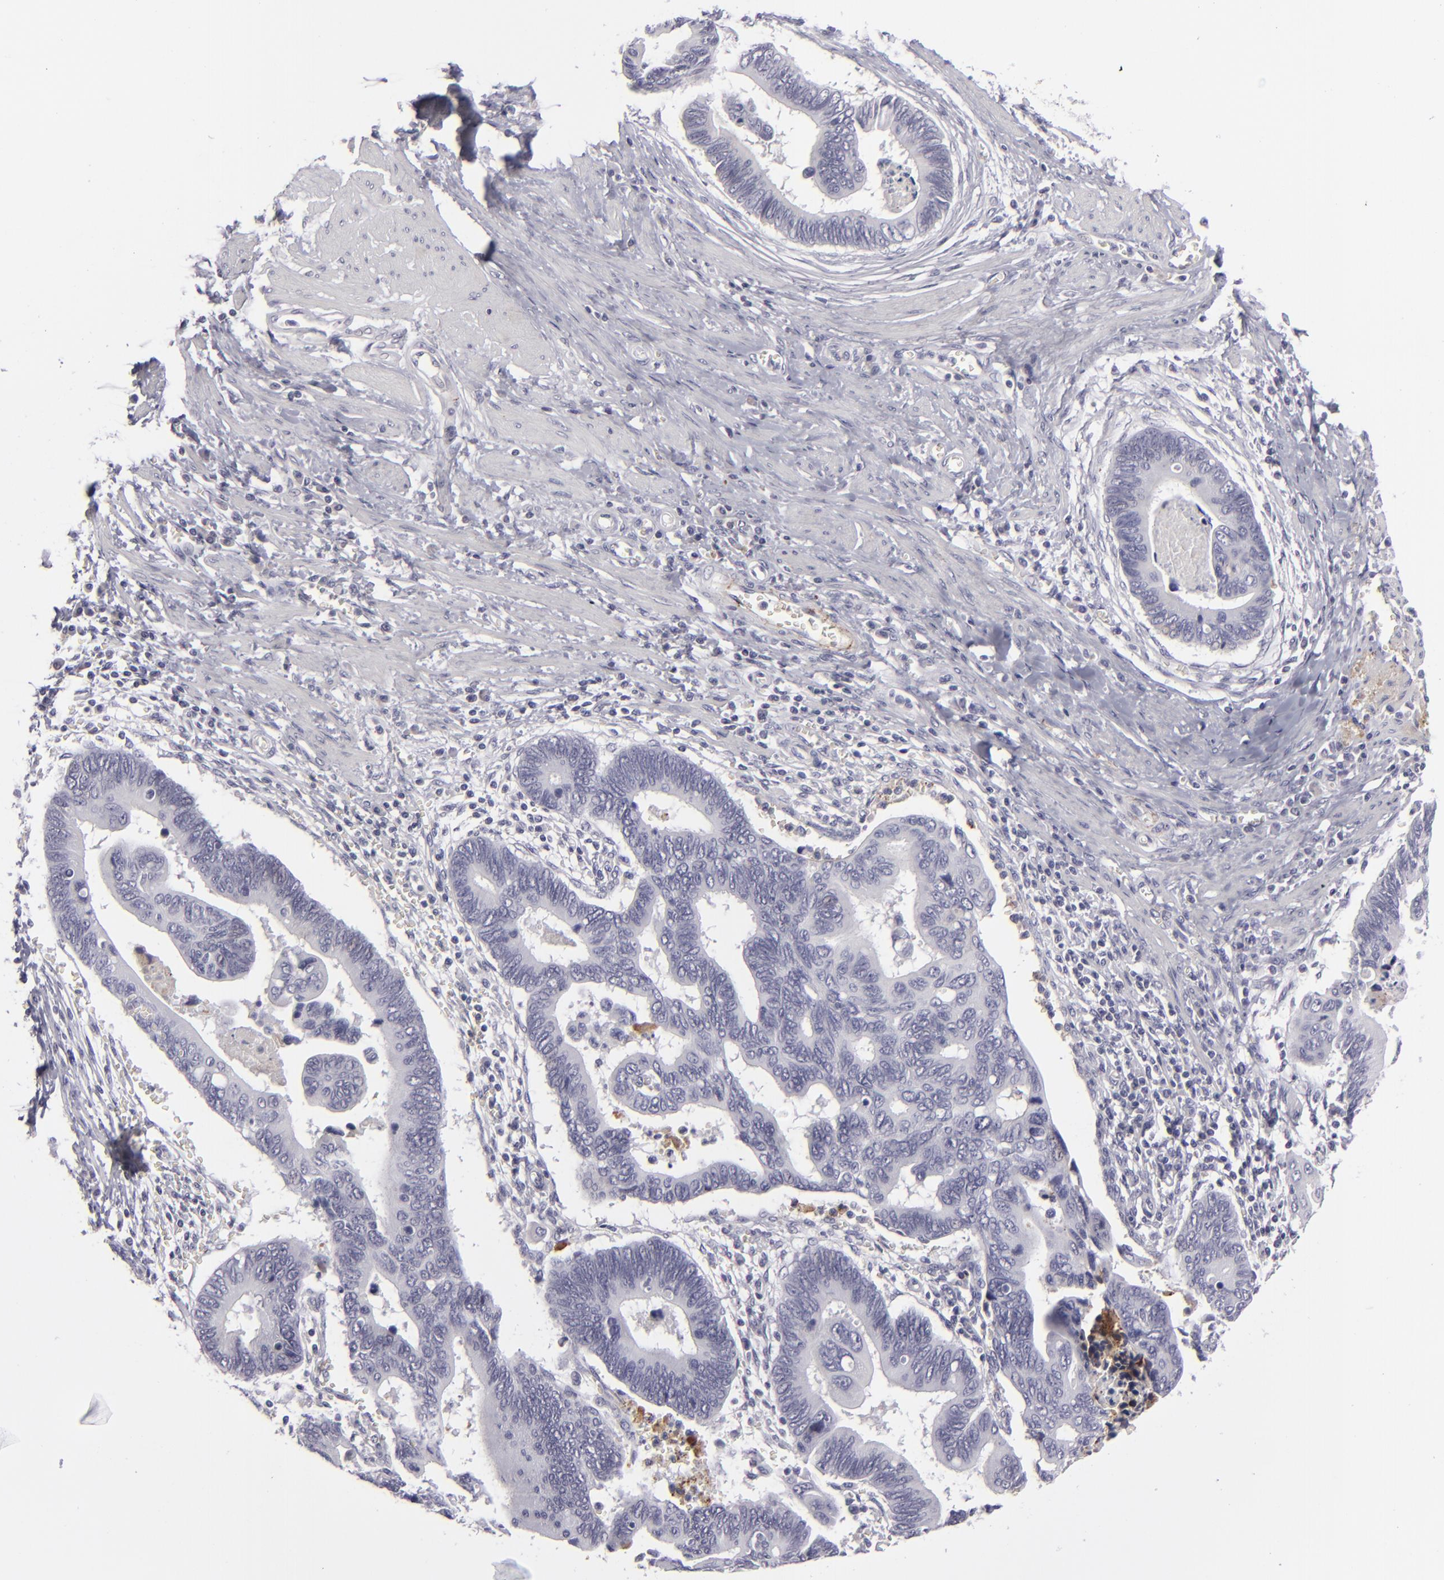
{"staining": {"intensity": "negative", "quantity": "none", "location": "none"}, "tissue": "pancreatic cancer", "cell_type": "Tumor cells", "image_type": "cancer", "snomed": [{"axis": "morphology", "description": "Adenocarcinoma, NOS"}, {"axis": "topography", "description": "Pancreas"}], "caption": "Immunohistochemistry (IHC) histopathology image of adenocarcinoma (pancreatic) stained for a protein (brown), which reveals no expression in tumor cells.", "gene": "C9", "patient": {"sex": "female", "age": 70}}